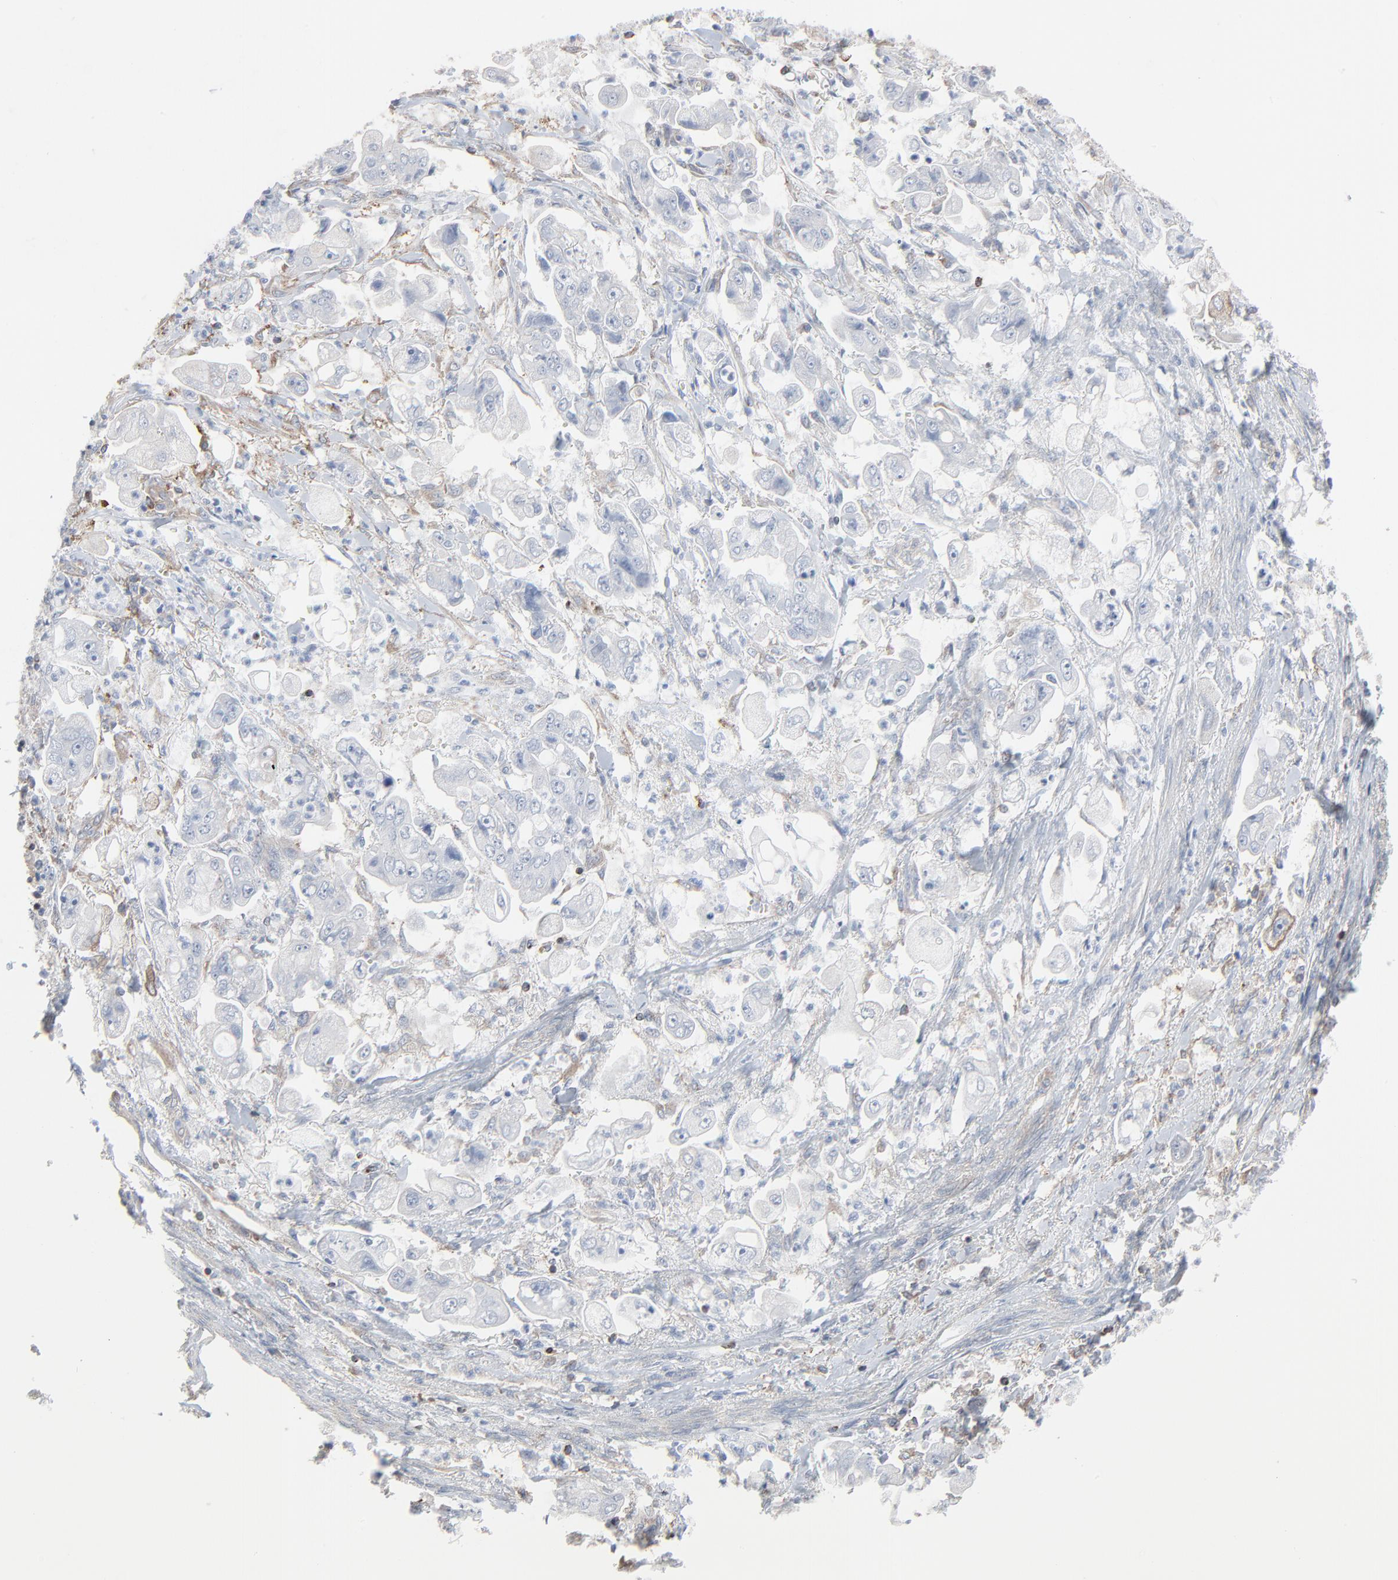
{"staining": {"intensity": "negative", "quantity": "none", "location": "none"}, "tissue": "stomach cancer", "cell_type": "Tumor cells", "image_type": "cancer", "snomed": [{"axis": "morphology", "description": "Adenocarcinoma, NOS"}, {"axis": "topography", "description": "Stomach"}], "caption": "Immunohistochemistry (IHC) of stomach adenocarcinoma displays no positivity in tumor cells.", "gene": "OPTN", "patient": {"sex": "male", "age": 62}}